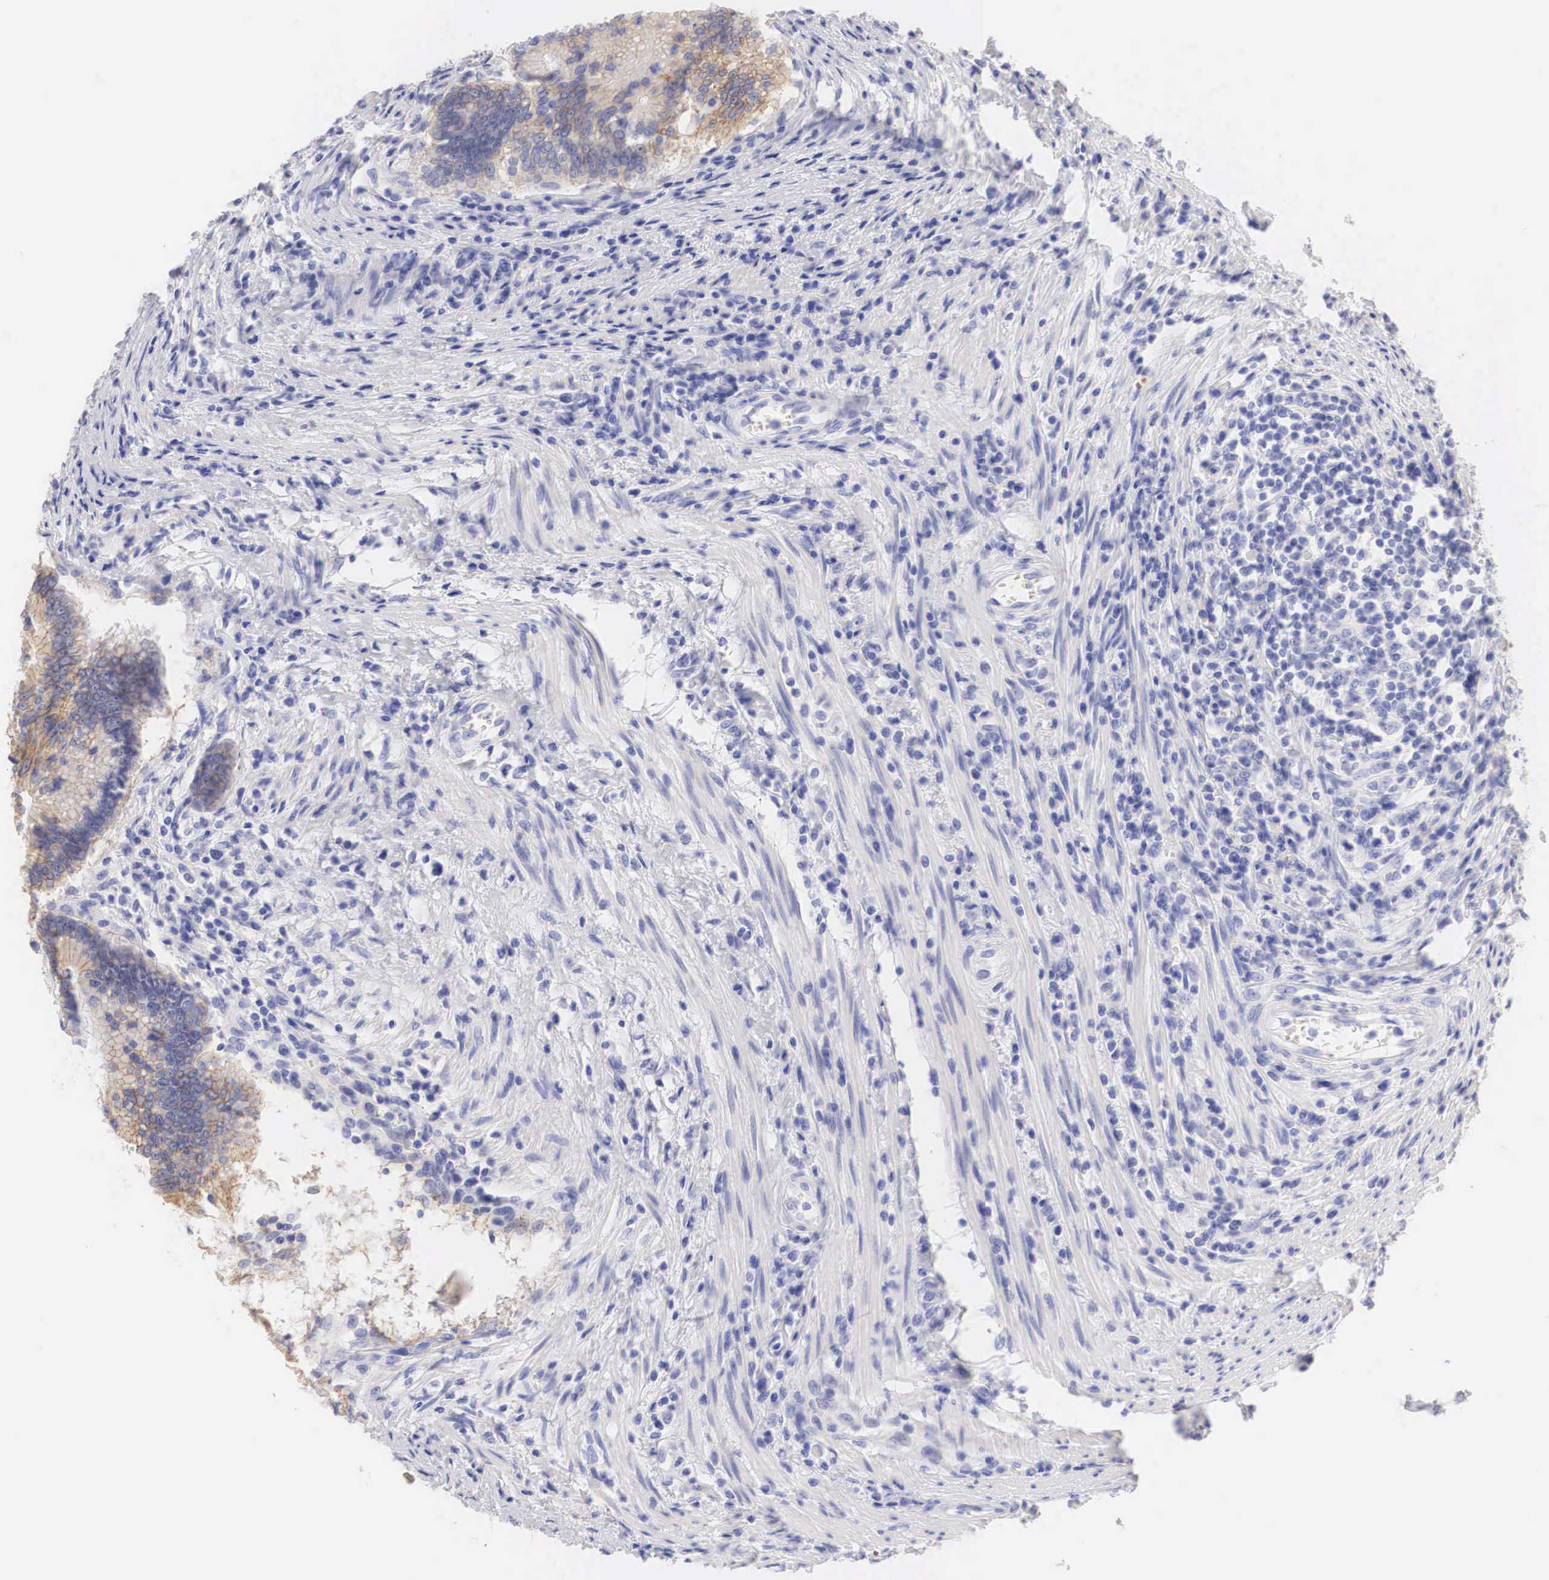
{"staining": {"intensity": "moderate", "quantity": ">75%", "location": "cytoplasmic/membranous"}, "tissue": "colorectal cancer", "cell_type": "Tumor cells", "image_type": "cancer", "snomed": [{"axis": "morphology", "description": "Adenocarcinoma, NOS"}, {"axis": "topography", "description": "Rectum"}], "caption": "Immunohistochemistry (IHC) (DAB) staining of colorectal cancer (adenocarcinoma) exhibits moderate cytoplasmic/membranous protein expression in approximately >75% of tumor cells.", "gene": "ERBB2", "patient": {"sex": "female", "age": 81}}